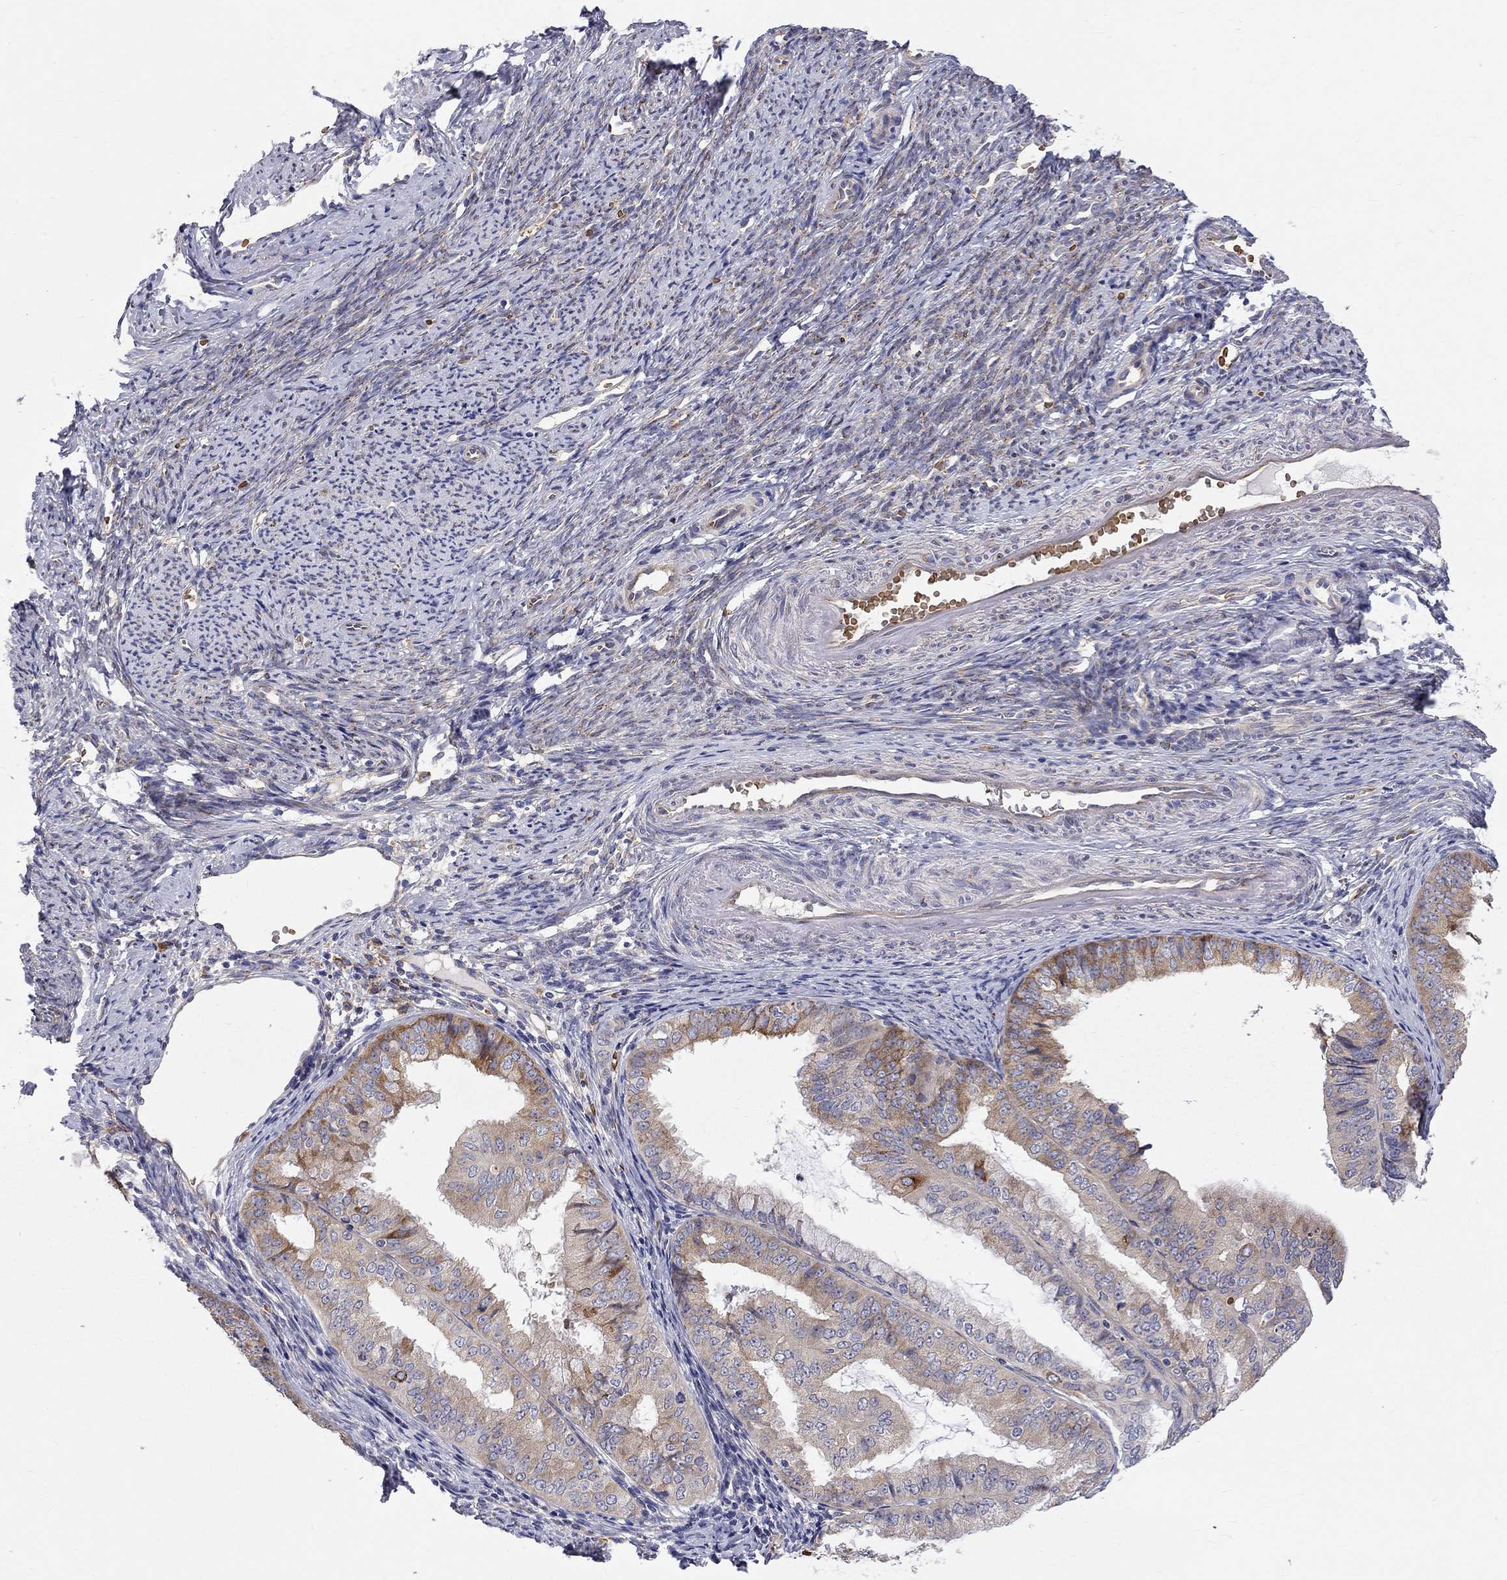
{"staining": {"intensity": "moderate", "quantity": "25%-75%", "location": "cytoplasmic/membranous"}, "tissue": "endometrial cancer", "cell_type": "Tumor cells", "image_type": "cancer", "snomed": [{"axis": "morphology", "description": "Adenocarcinoma, NOS"}, {"axis": "topography", "description": "Endometrium"}], "caption": "Endometrial adenocarcinoma was stained to show a protein in brown. There is medium levels of moderate cytoplasmic/membranous positivity in approximately 25%-75% of tumor cells.", "gene": "CASTOR1", "patient": {"sex": "female", "age": 63}}